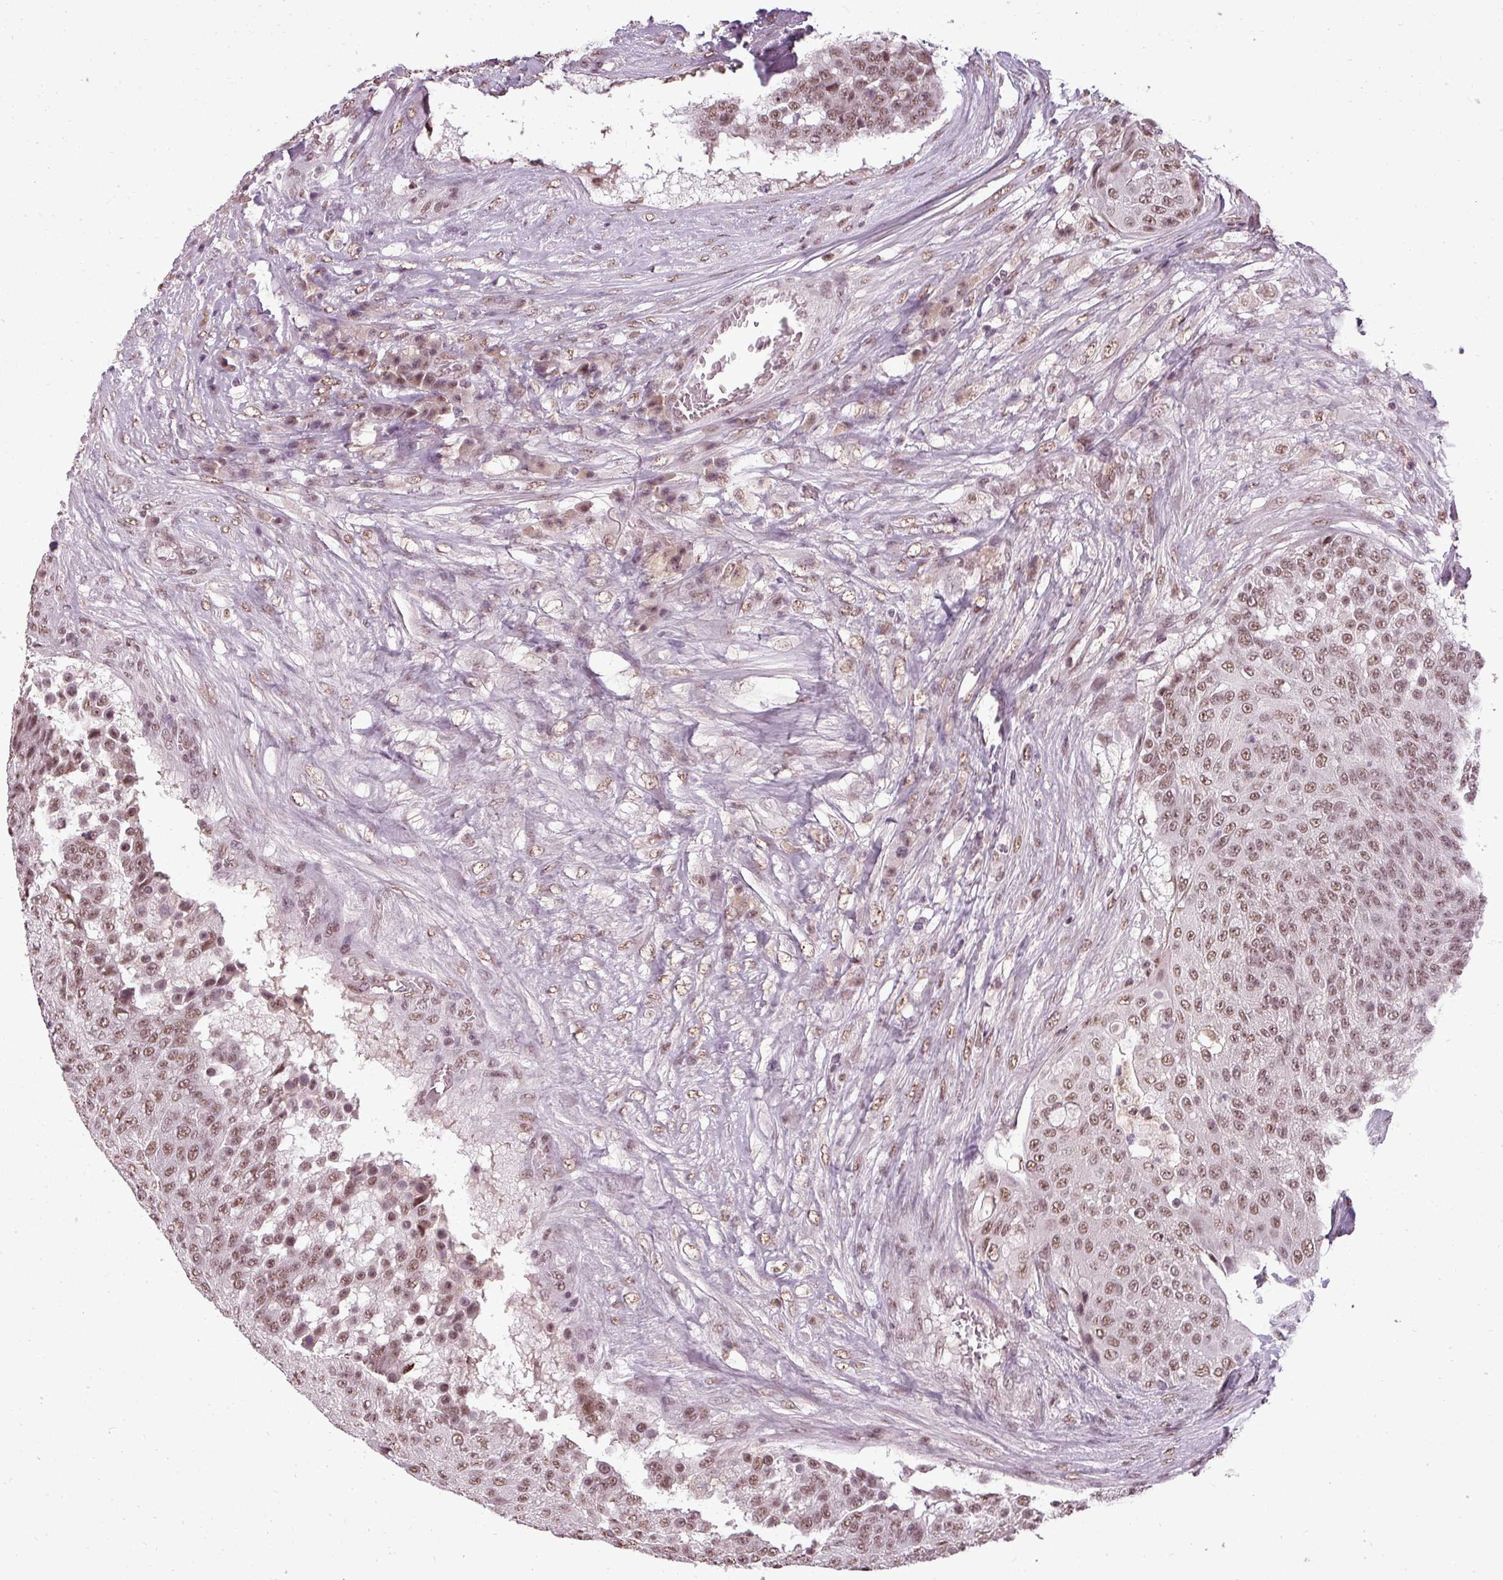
{"staining": {"intensity": "moderate", "quantity": ">75%", "location": "nuclear"}, "tissue": "urothelial cancer", "cell_type": "Tumor cells", "image_type": "cancer", "snomed": [{"axis": "morphology", "description": "Urothelial carcinoma, High grade"}, {"axis": "topography", "description": "Urinary bladder"}], "caption": "IHC of high-grade urothelial carcinoma displays medium levels of moderate nuclear positivity in approximately >75% of tumor cells. The protein is stained brown, and the nuclei are stained in blue (DAB (3,3'-diaminobenzidine) IHC with brightfield microscopy, high magnification).", "gene": "BCAS3", "patient": {"sex": "female", "age": 63}}